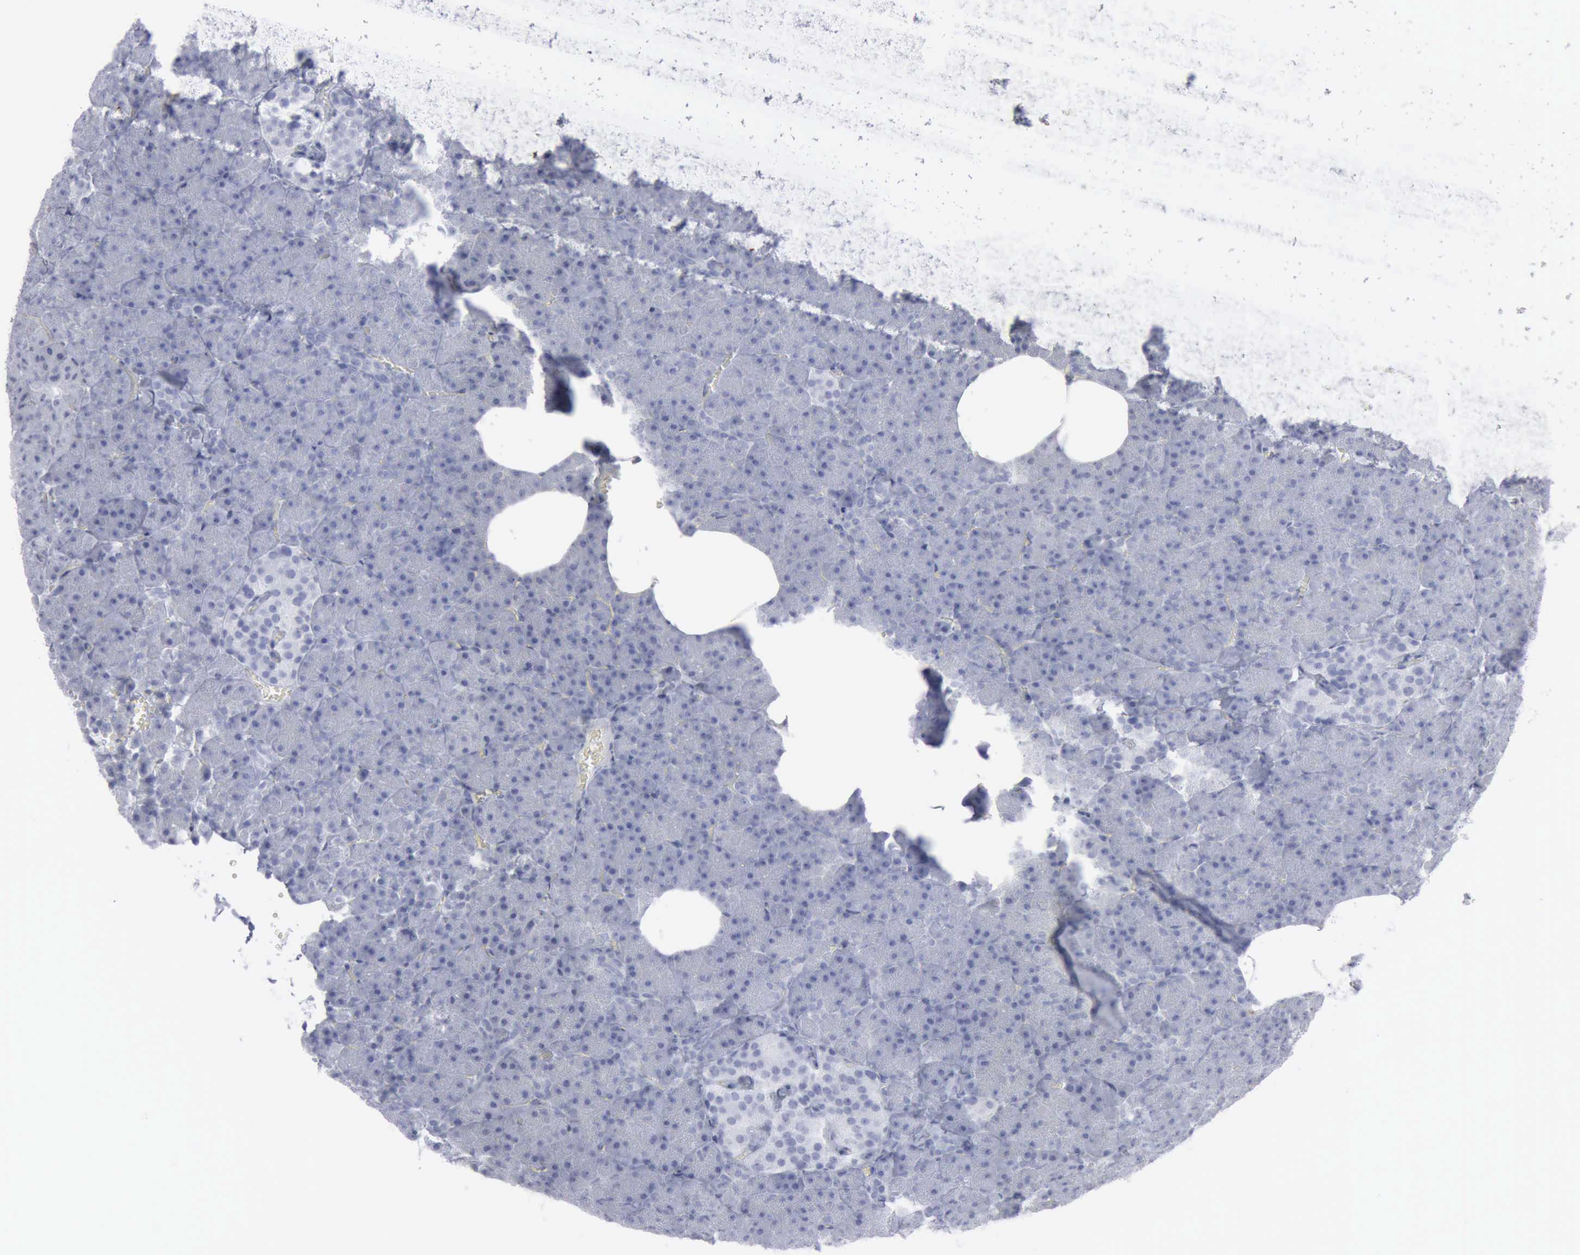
{"staining": {"intensity": "negative", "quantity": "none", "location": "none"}, "tissue": "pancreas", "cell_type": "Exocrine glandular cells", "image_type": "normal", "snomed": [{"axis": "morphology", "description": "Normal tissue, NOS"}, {"axis": "topography", "description": "Pancreas"}], "caption": "Immunohistochemistry photomicrograph of benign pancreas stained for a protein (brown), which exhibits no staining in exocrine glandular cells.", "gene": "VCAM1", "patient": {"sex": "female", "age": 35}}